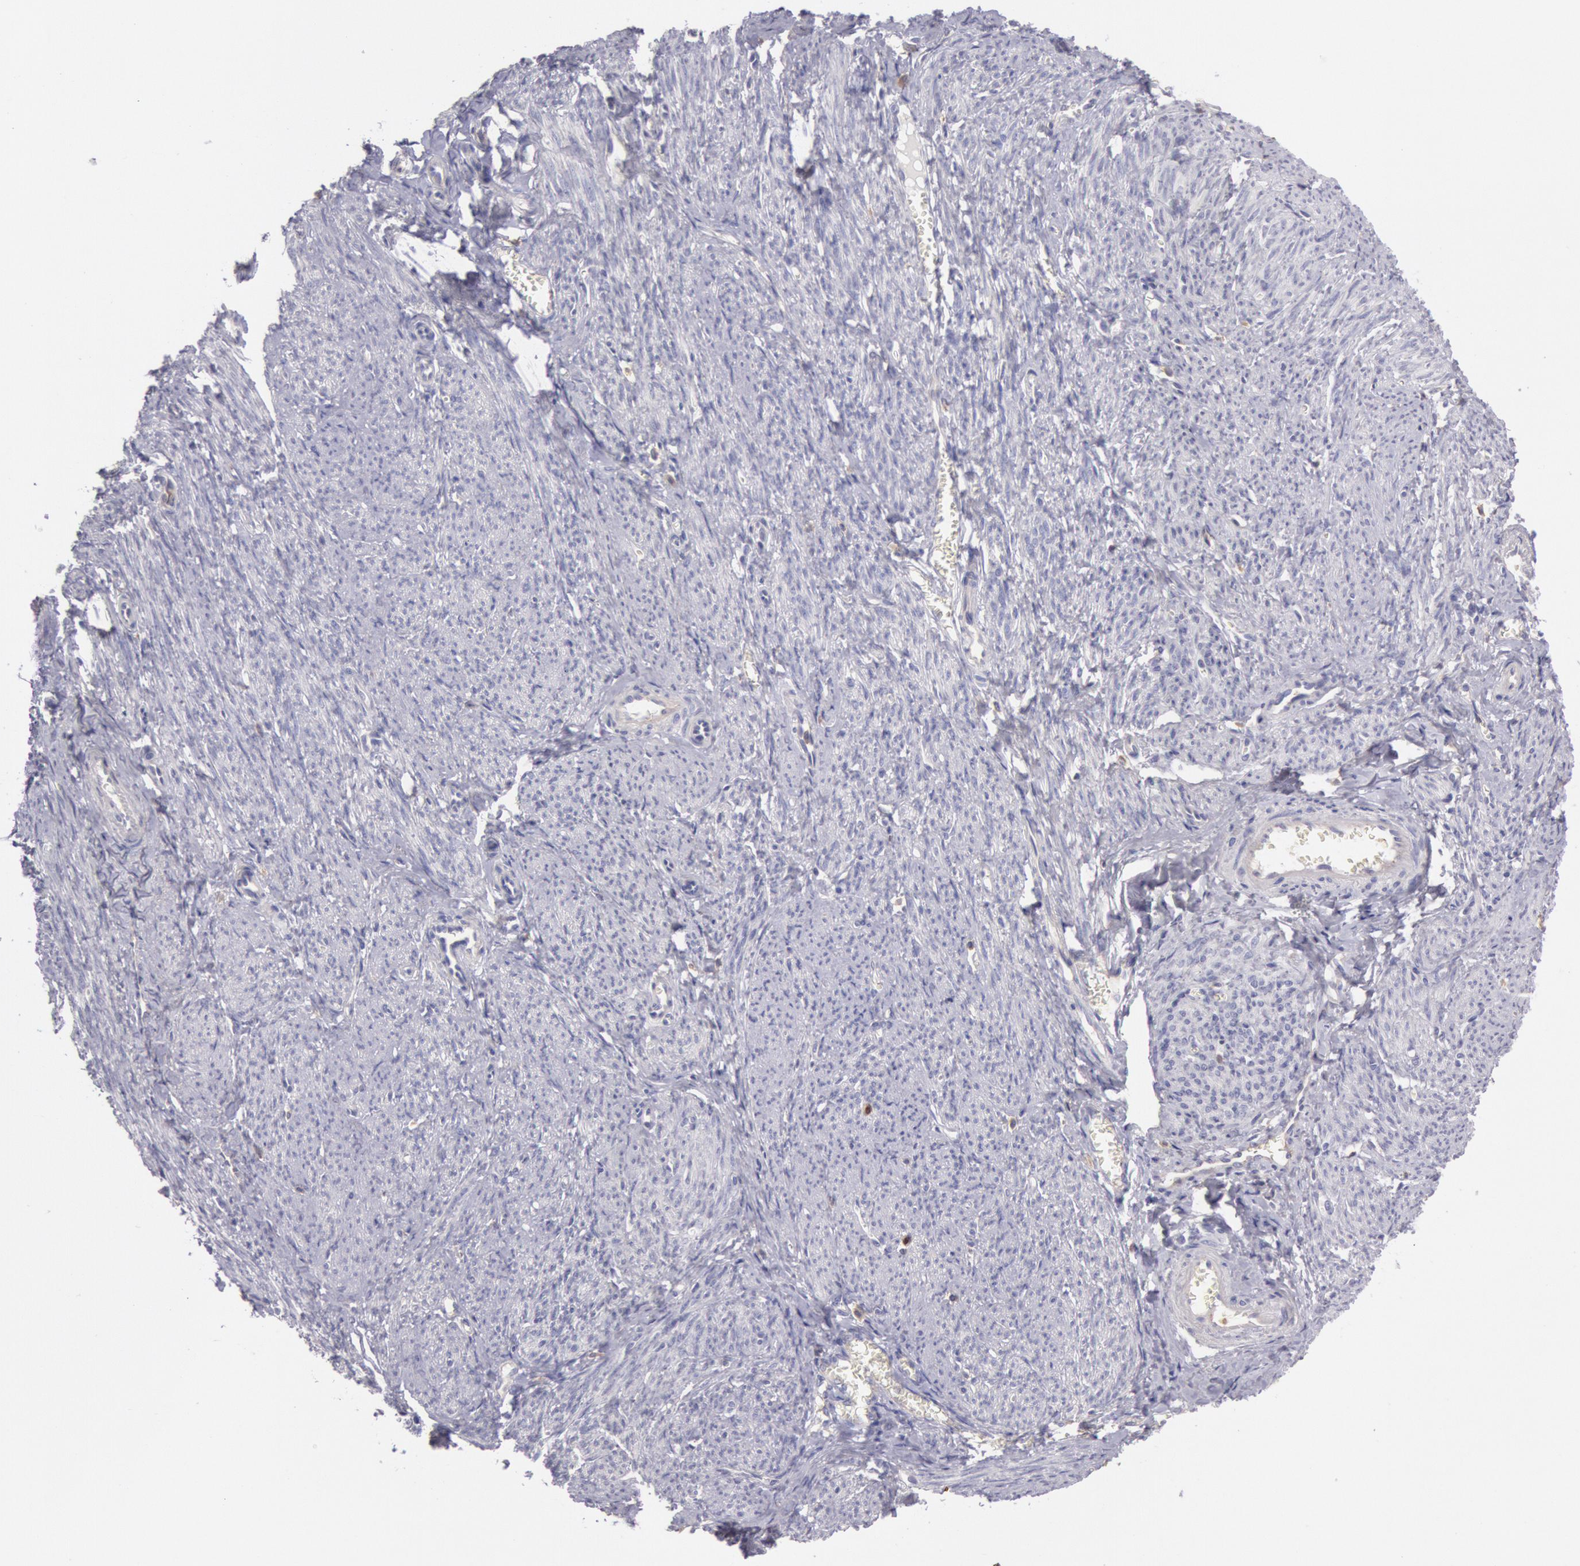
{"staining": {"intensity": "negative", "quantity": "none", "location": "none"}, "tissue": "smooth muscle", "cell_type": "Smooth muscle cells", "image_type": "normal", "snomed": [{"axis": "morphology", "description": "Normal tissue, NOS"}, {"axis": "topography", "description": "Smooth muscle"}, {"axis": "topography", "description": "Cervix"}], "caption": "Protein analysis of normal smooth muscle displays no significant positivity in smooth muscle cells.", "gene": "RAB27A", "patient": {"sex": "female", "age": 70}}